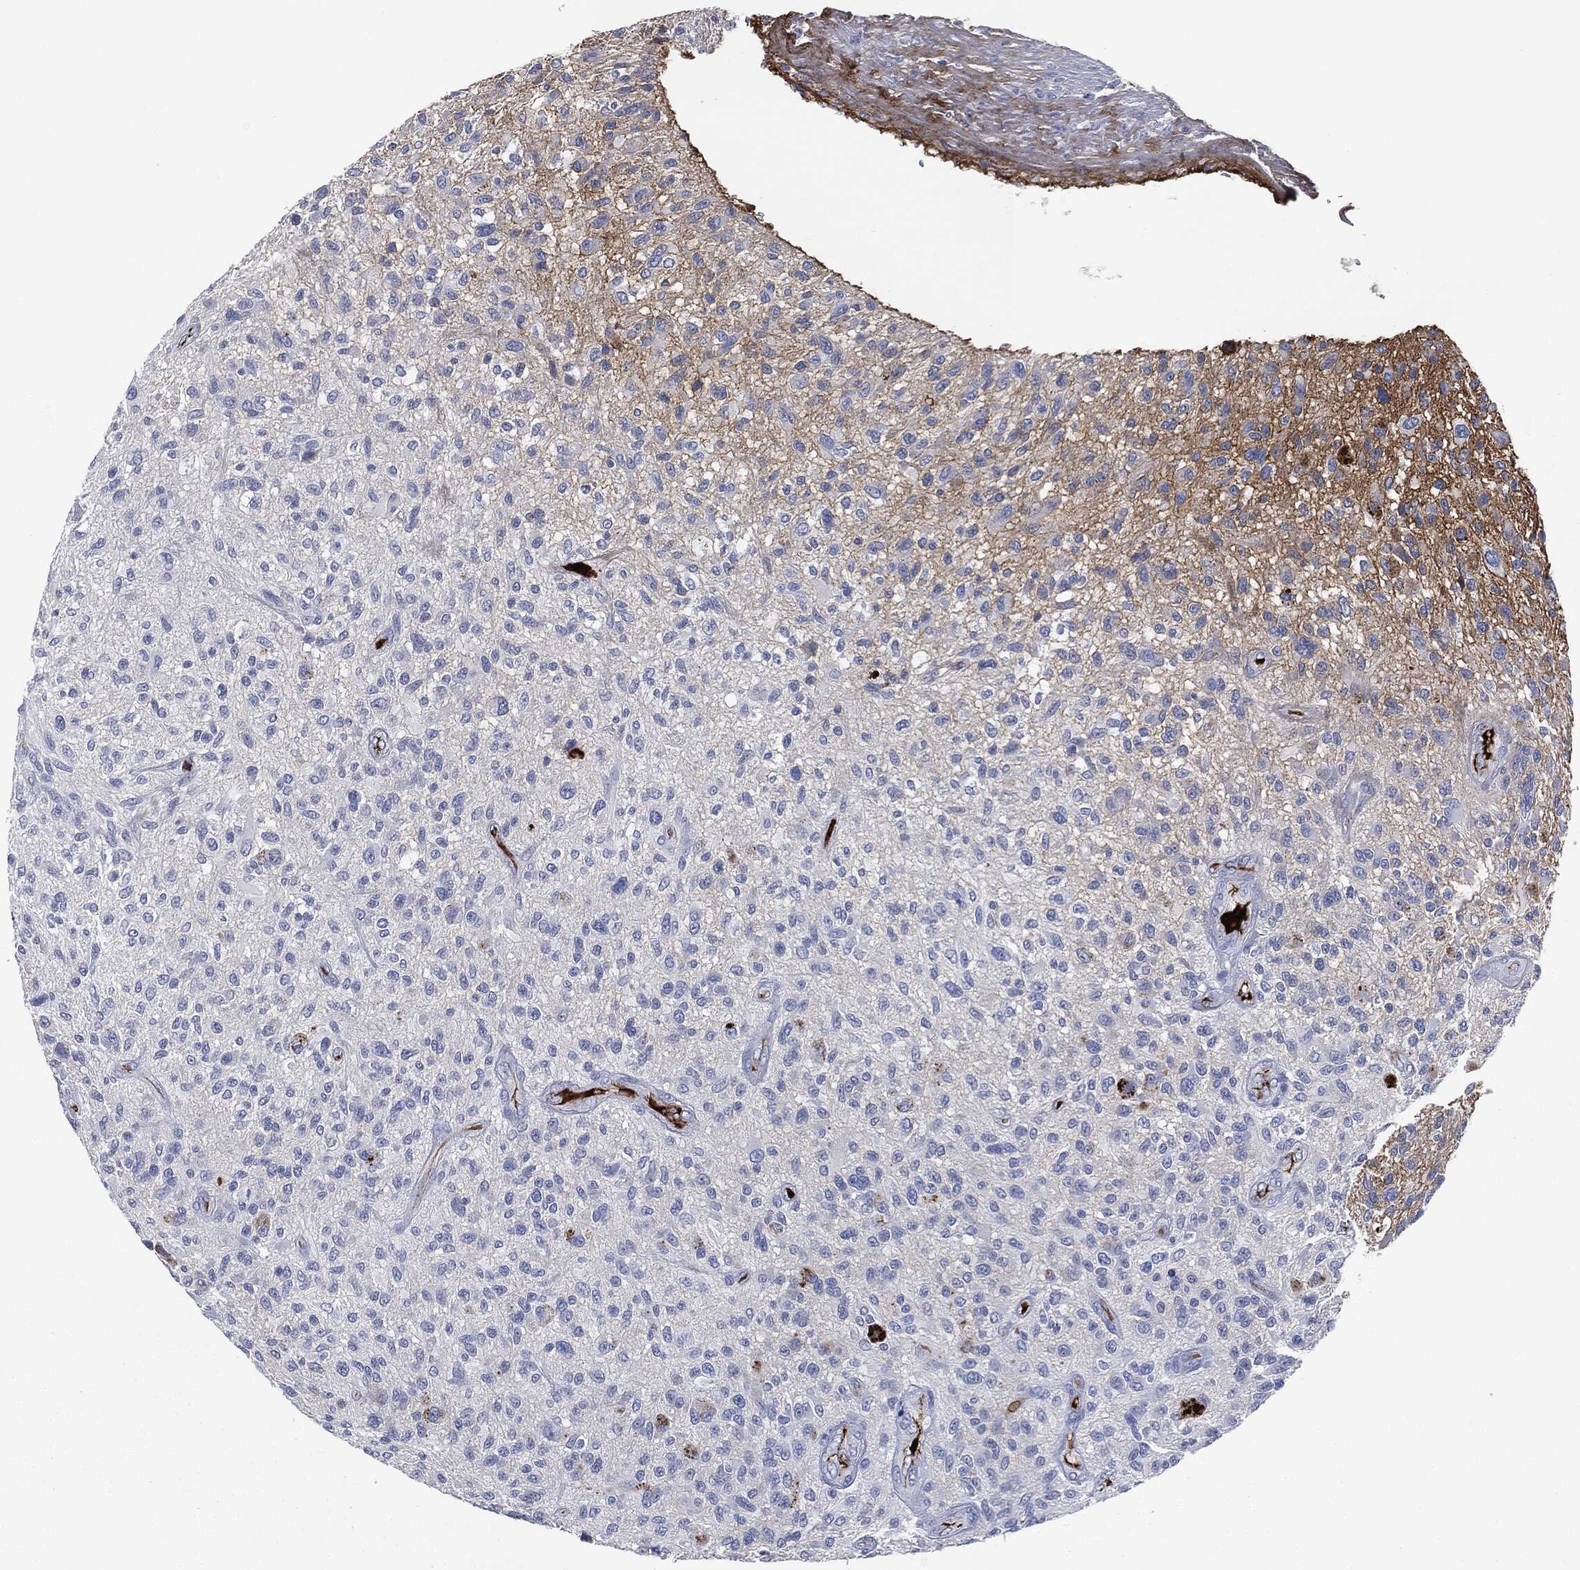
{"staining": {"intensity": "negative", "quantity": "none", "location": "none"}, "tissue": "glioma", "cell_type": "Tumor cells", "image_type": "cancer", "snomed": [{"axis": "morphology", "description": "Glioma, malignant, High grade"}, {"axis": "topography", "description": "Brain"}], "caption": "Immunohistochemical staining of malignant glioma (high-grade) reveals no significant positivity in tumor cells.", "gene": "APOB", "patient": {"sex": "male", "age": 47}}